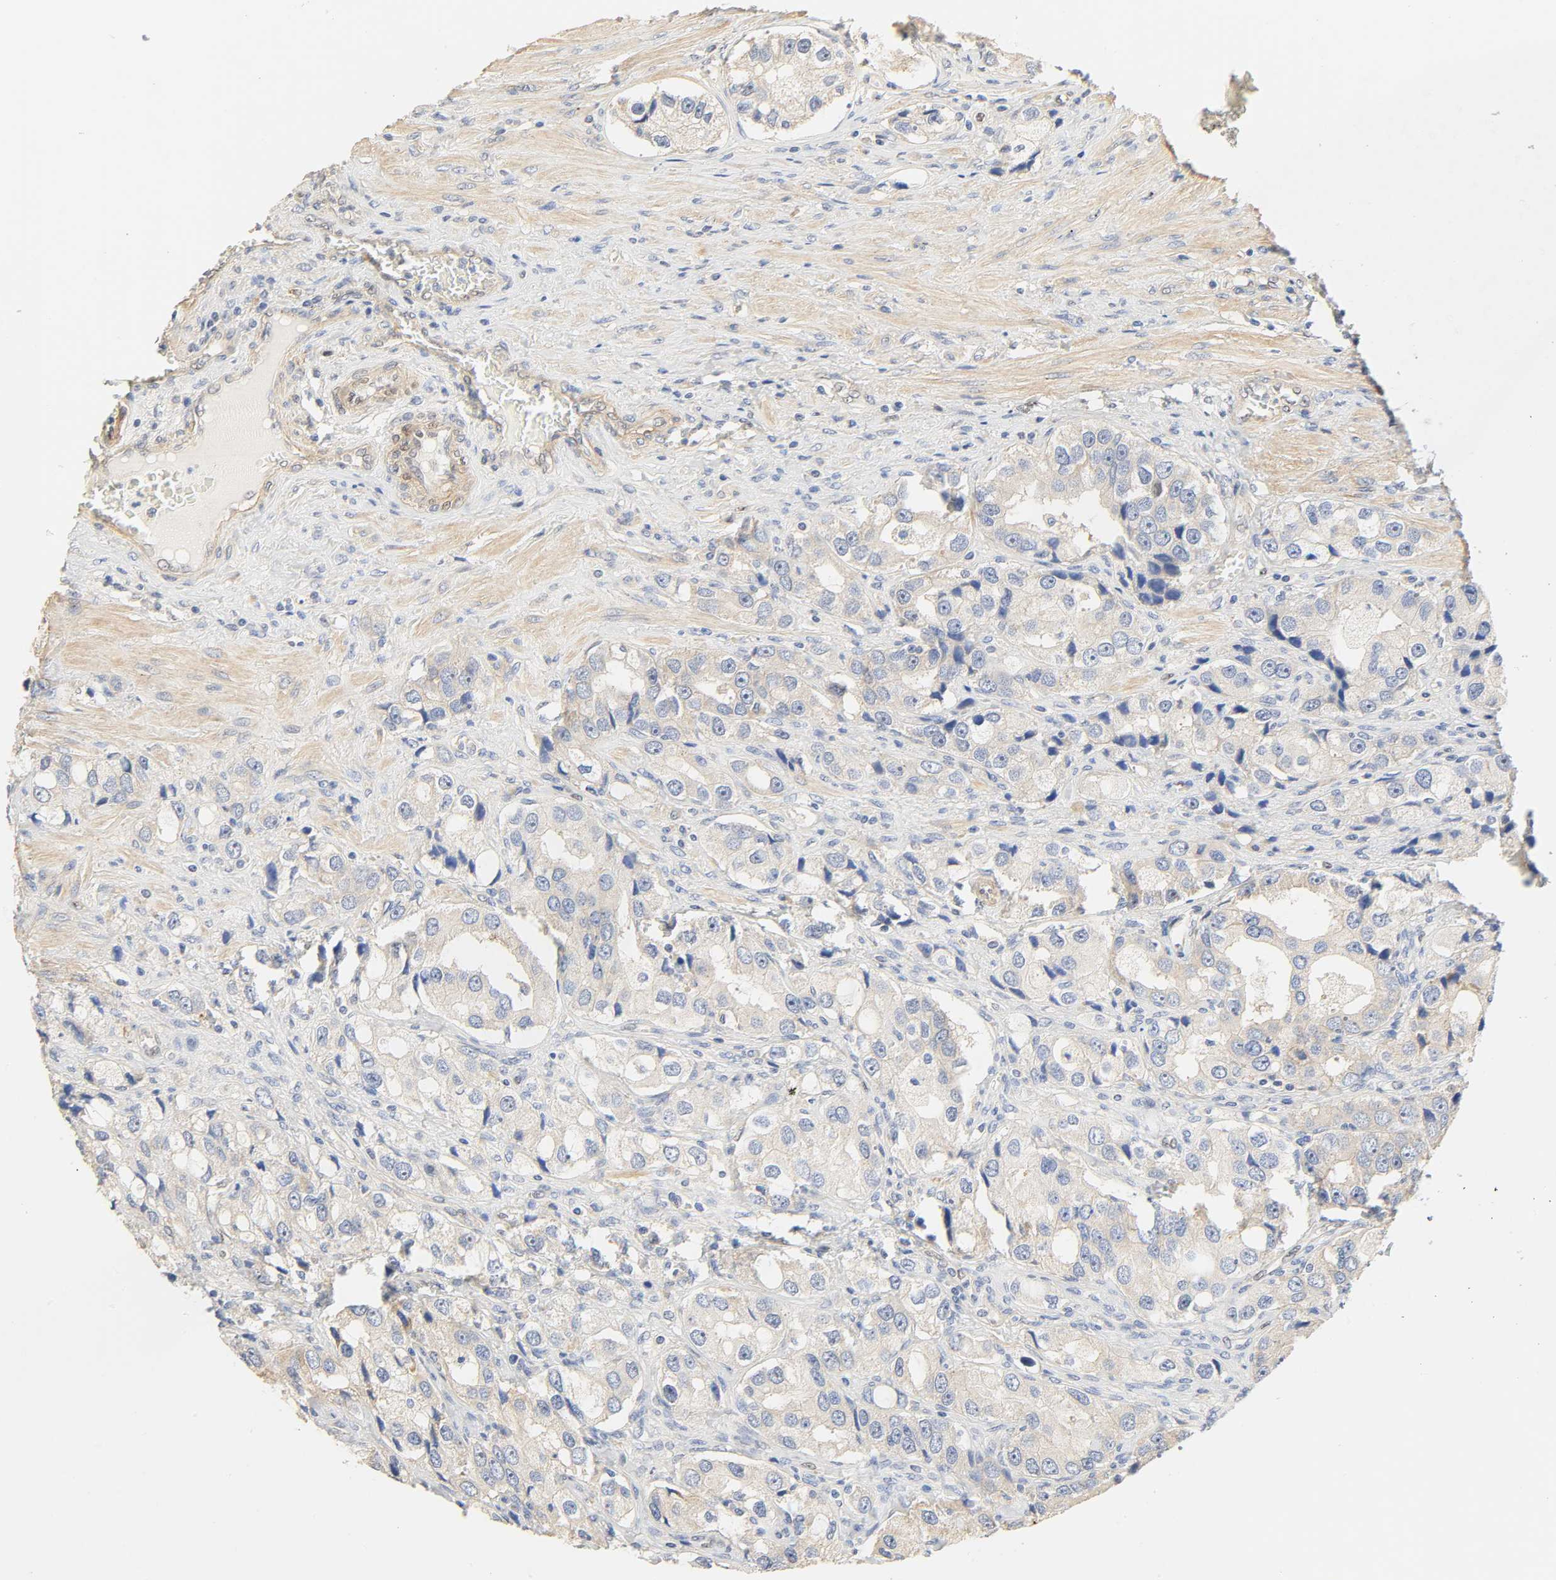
{"staining": {"intensity": "negative", "quantity": "none", "location": "none"}, "tissue": "prostate cancer", "cell_type": "Tumor cells", "image_type": "cancer", "snomed": [{"axis": "morphology", "description": "Adenocarcinoma, High grade"}, {"axis": "topography", "description": "Prostate"}], "caption": "IHC of human prostate cancer demonstrates no staining in tumor cells.", "gene": "BORCS8-MEF2B", "patient": {"sex": "male", "age": 63}}